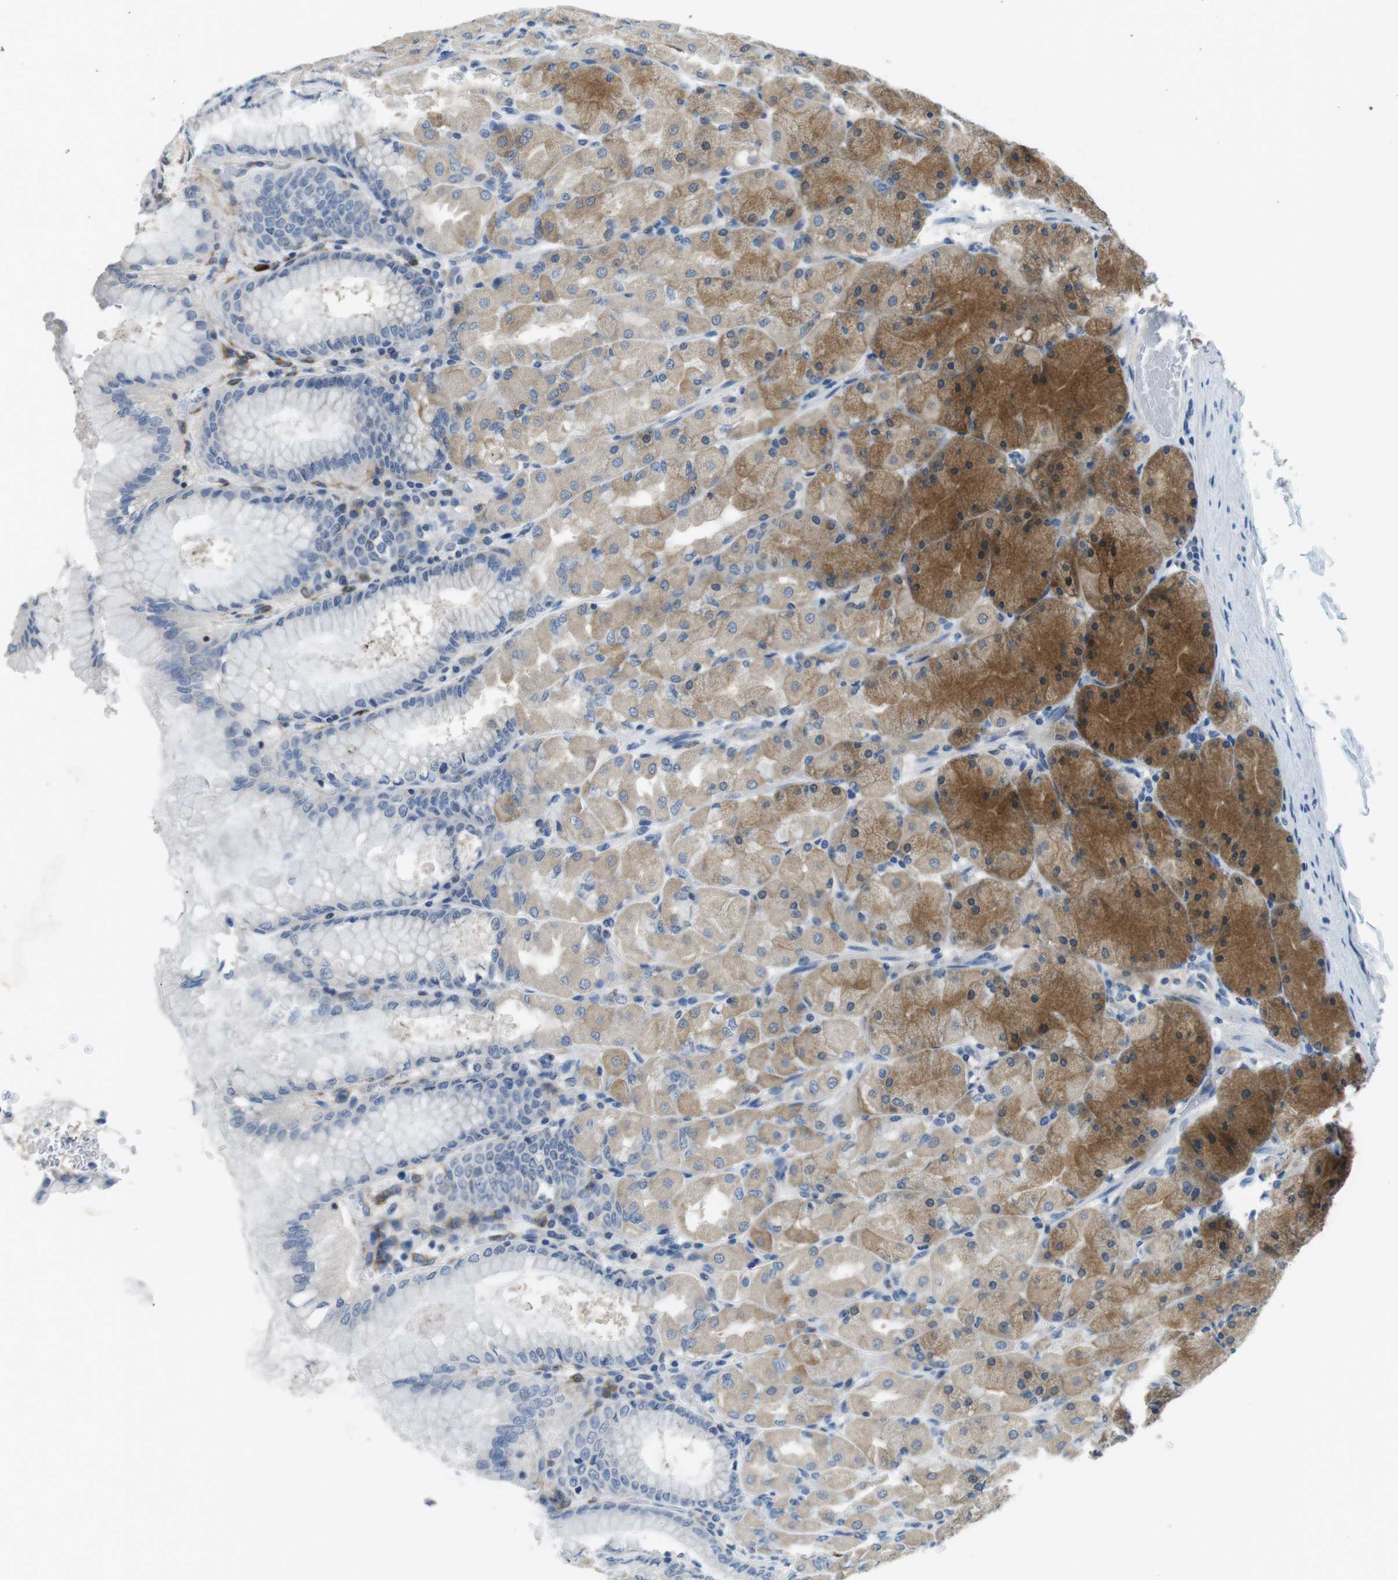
{"staining": {"intensity": "moderate", "quantity": "25%-75%", "location": "cytoplasmic/membranous"}, "tissue": "stomach", "cell_type": "Glandular cells", "image_type": "normal", "snomed": [{"axis": "morphology", "description": "Normal tissue, NOS"}, {"axis": "topography", "description": "Stomach, upper"}], "caption": "Moderate cytoplasmic/membranous protein expression is seen in approximately 25%-75% of glandular cells in stomach. Immunohistochemistry stains the protein in brown and the nuclei are stained blue.", "gene": "PHLDA1", "patient": {"sex": "female", "age": 56}}